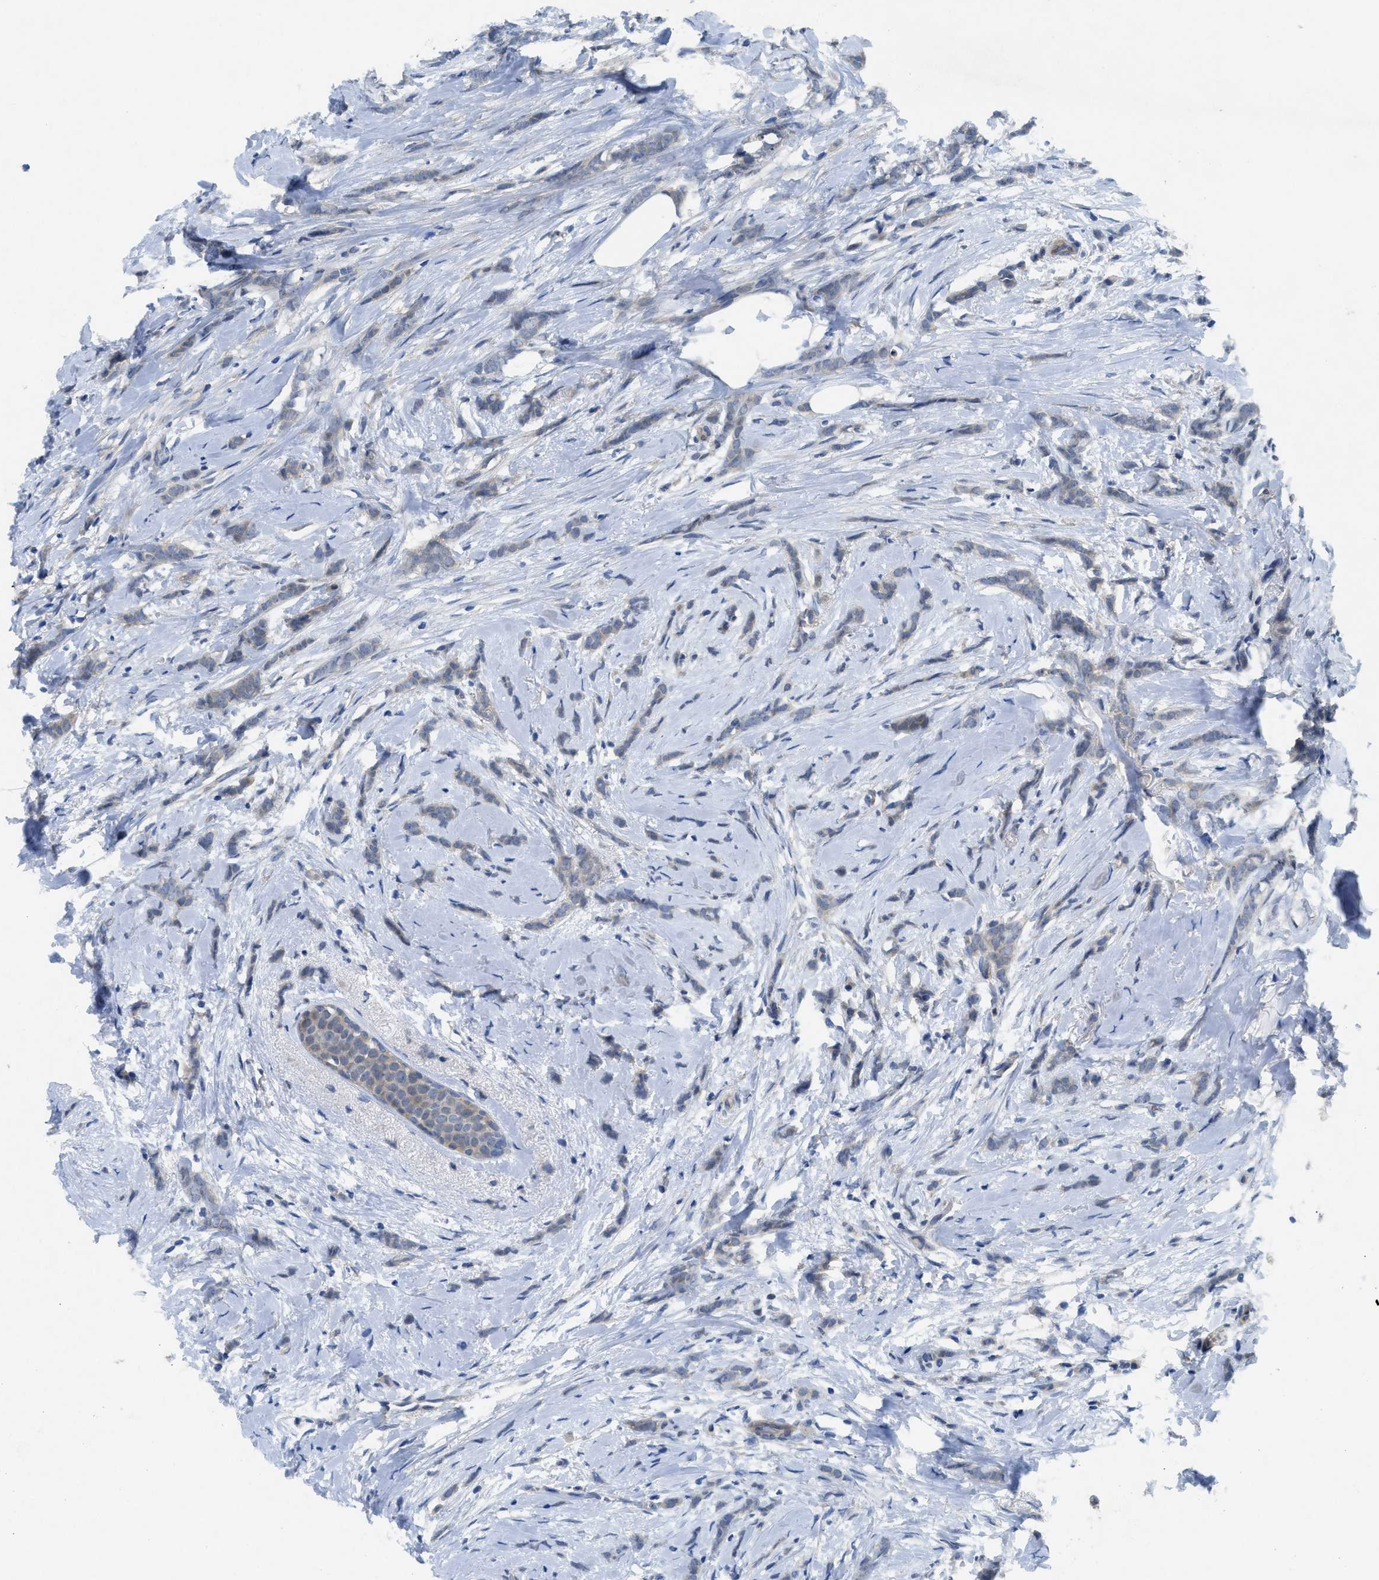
{"staining": {"intensity": "negative", "quantity": "none", "location": "none"}, "tissue": "breast cancer", "cell_type": "Tumor cells", "image_type": "cancer", "snomed": [{"axis": "morphology", "description": "Lobular carcinoma, in situ"}, {"axis": "morphology", "description": "Lobular carcinoma"}, {"axis": "topography", "description": "Breast"}], "caption": "Protein analysis of lobular carcinoma (breast) exhibits no significant staining in tumor cells.", "gene": "PANX1", "patient": {"sex": "female", "age": 41}}